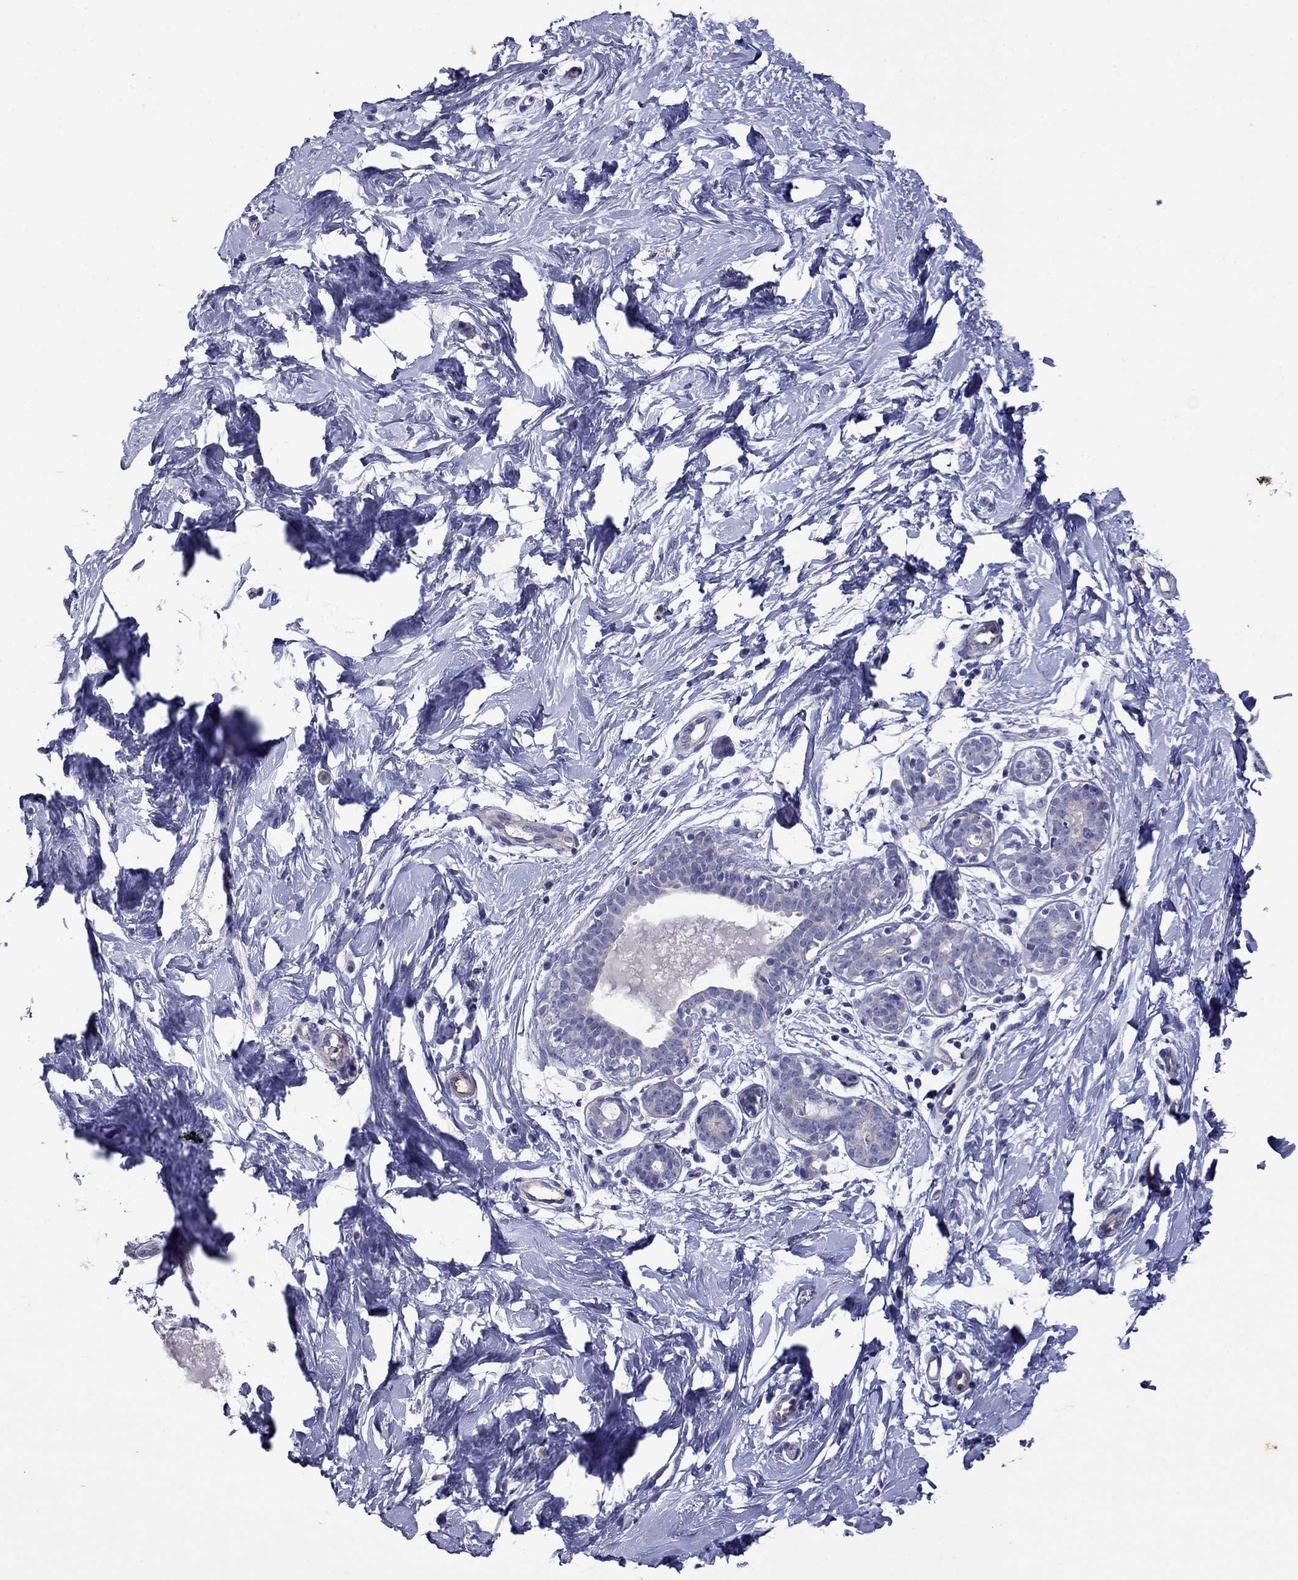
{"staining": {"intensity": "negative", "quantity": "none", "location": "none"}, "tissue": "breast", "cell_type": "Adipocytes", "image_type": "normal", "snomed": [{"axis": "morphology", "description": "Normal tissue, NOS"}, {"axis": "topography", "description": "Breast"}], "caption": "The image demonstrates no significant expression in adipocytes of breast.", "gene": "STAR", "patient": {"sex": "female", "age": 37}}